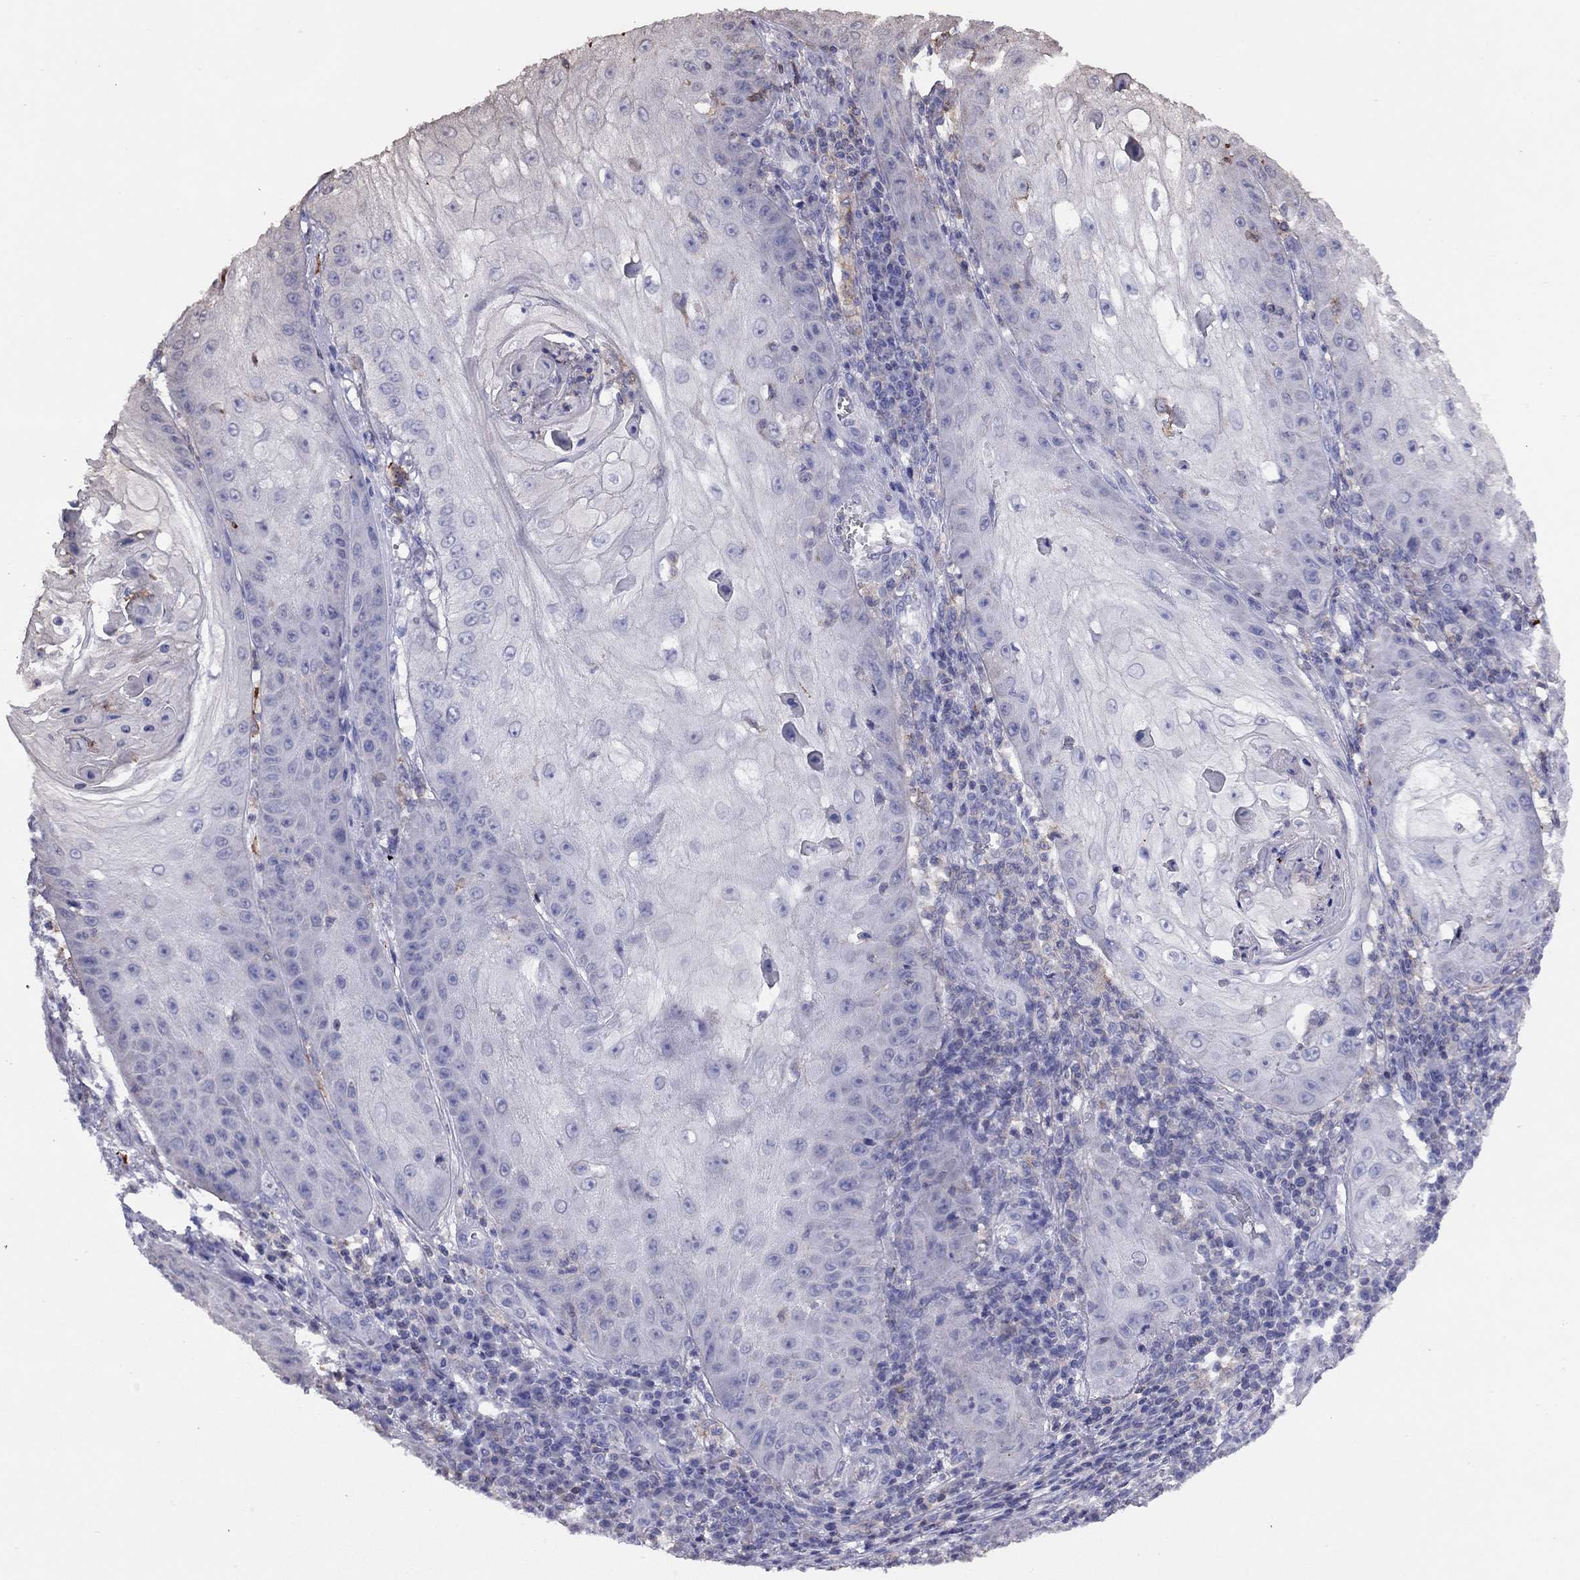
{"staining": {"intensity": "negative", "quantity": "none", "location": "none"}, "tissue": "skin cancer", "cell_type": "Tumor cells", "image_type": "cancer", "snomed": [{"axis": "morphology", "description": "Squamous cell carcinoma, NOS"}, {"axis": "topography", "description": "Skin"}], "caption": "A micrograph of human skin cancer (squamous cell carcinoma) is negative for staining in tumor cells.", "gene": "CITED1", "patient": {"sex": "male", "age": 70}}